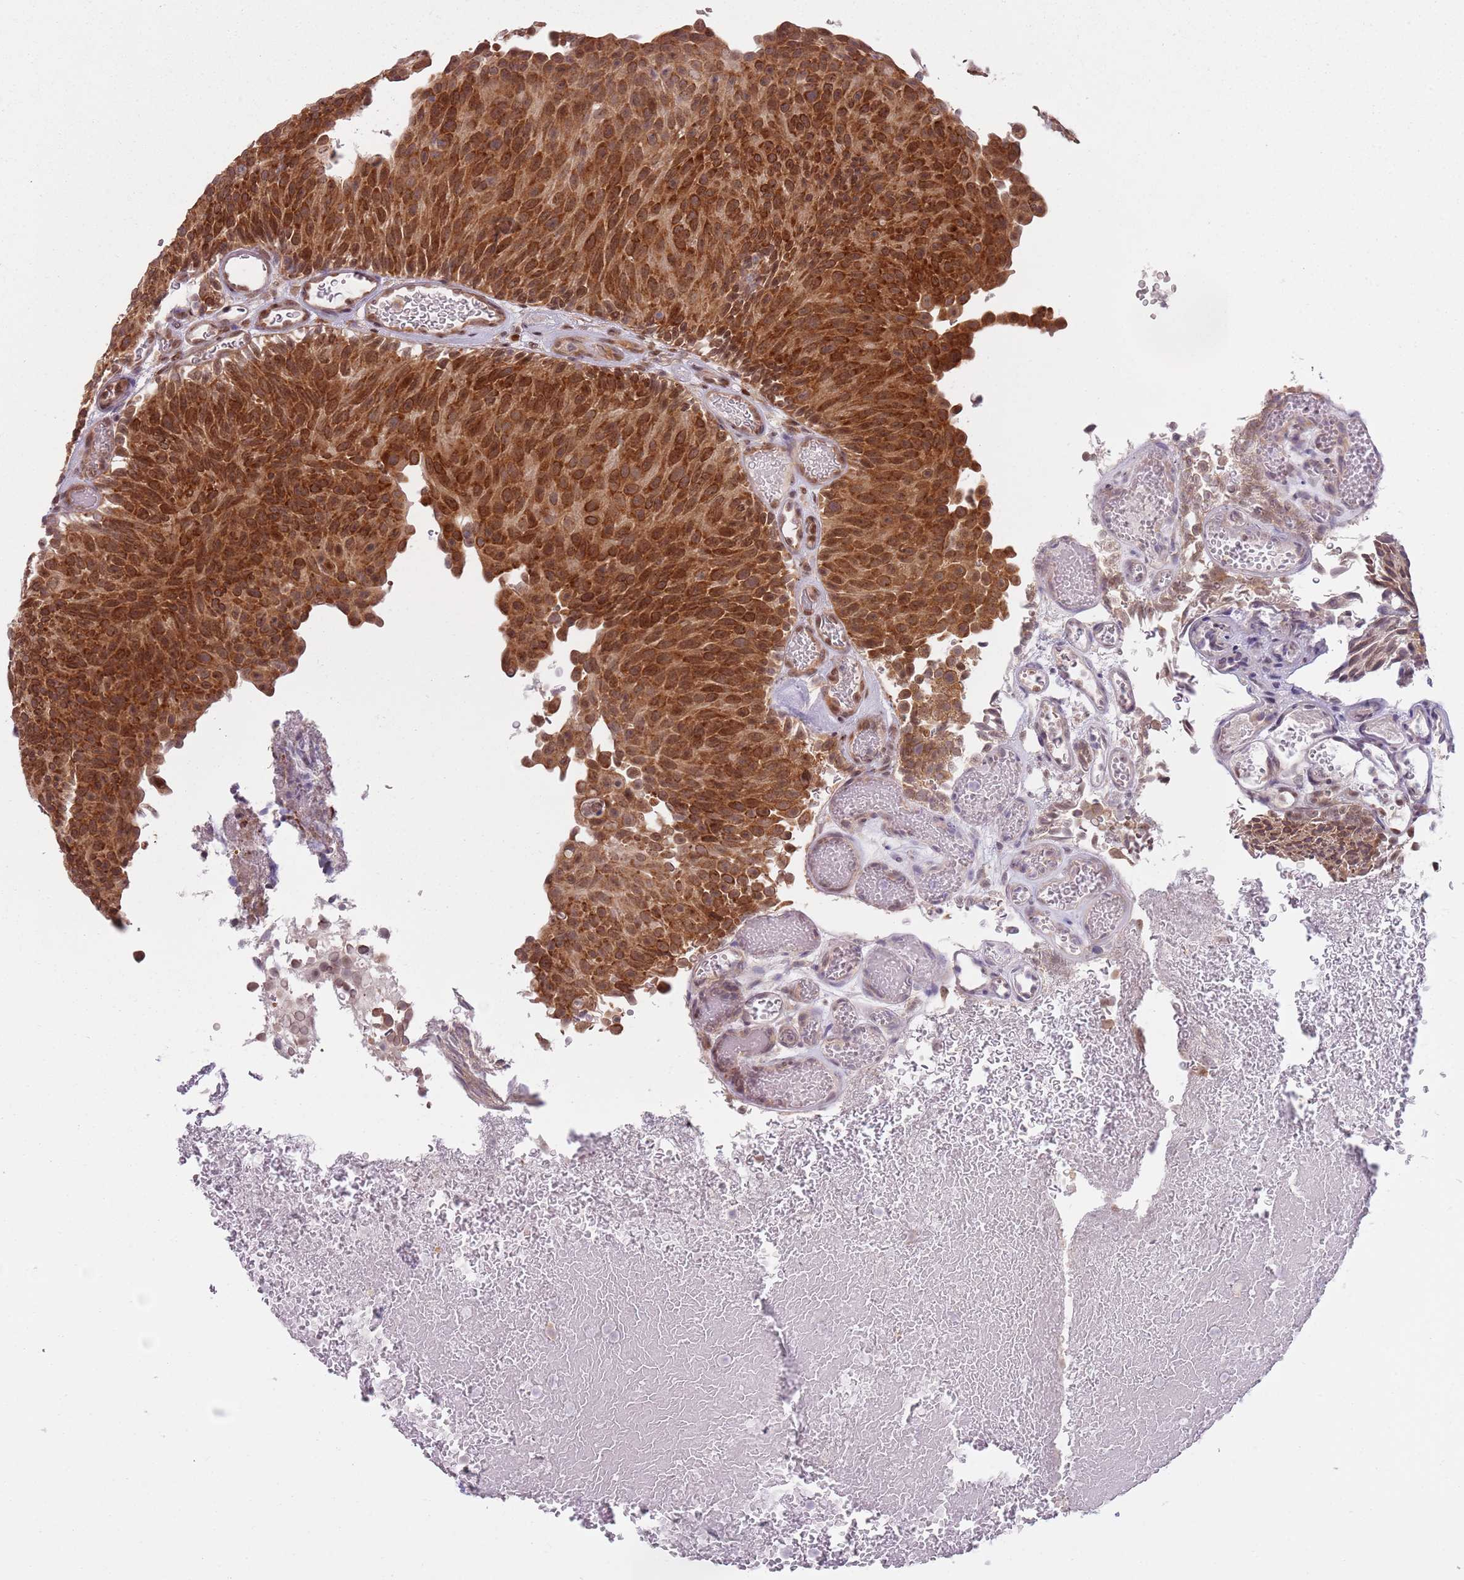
{"staining": {"intensity": "strong", "quantity": ">75%", "location": "cytoplasmic/membranous"}, "tissue": "urothelial cancer", "cell_type": "Tumor cells", "image_type": "cancer", "snomed": [{"axis": "morphology", "description": "Urothelial carcinoma, Low grade"}, {"axis": "topography", "description": "Urinary bladder"}], "caption": "High-power microscopy captured an IHC photomicrograph of urothelial cancer, revealing strong cytoplasmic/membranous expression in about >75% of tumor cells.", "gene": "SLC25A32", "patient": {"sex": "male", "age": 78}}